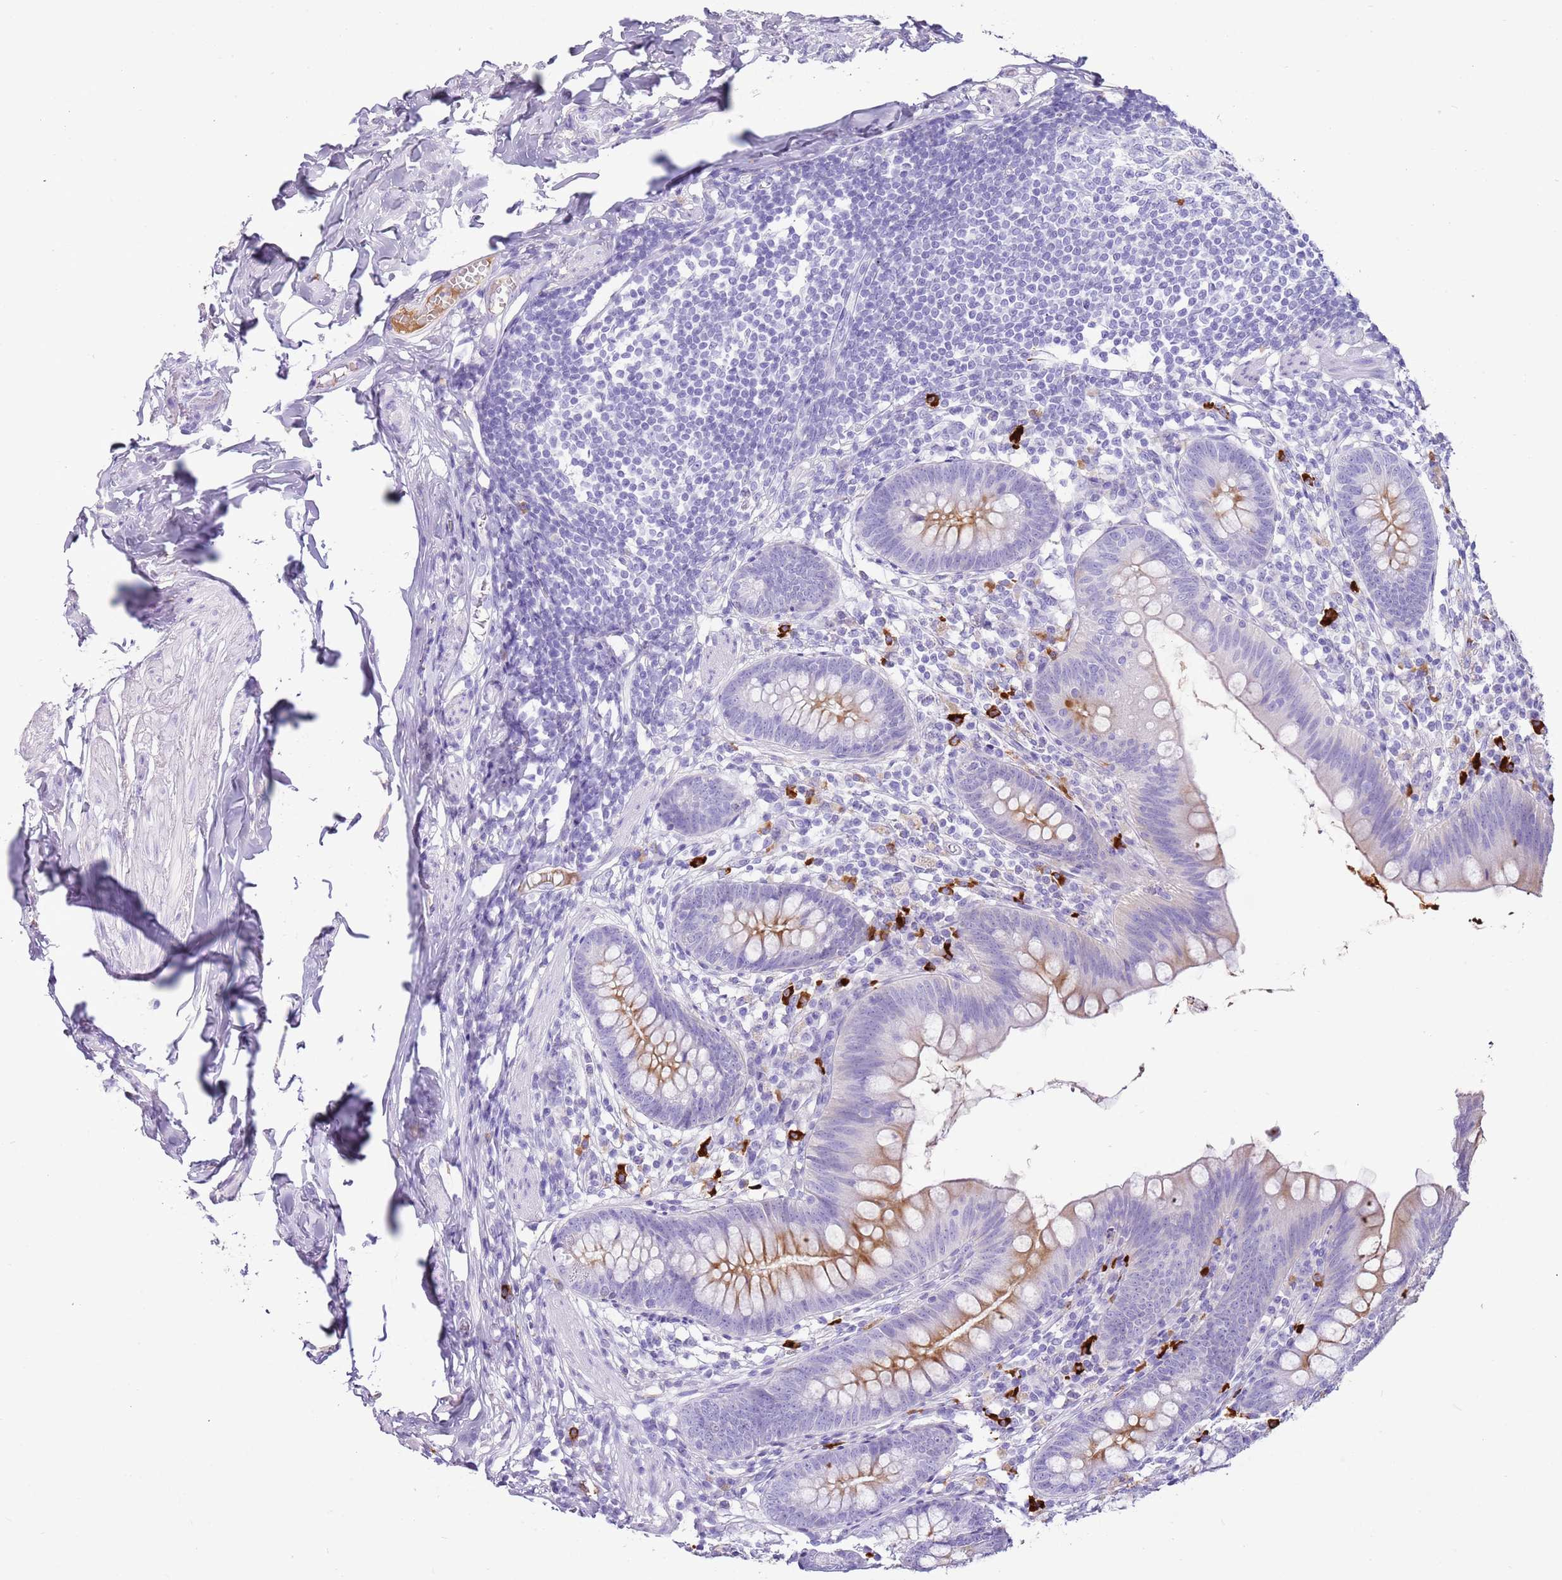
{"staining": {"intensity": "moderate", "quantity": "<25%", "location": "cytoplasmic/membranous"}, "tissue": "appendix", "cell_type": "Glandular cells", "image_type": "normal", "snomed": [{"axis": "morphology", "description": "Normal tissue, NOS"}, {"axis": "topography", "description": "Appendix"}], "caption": "Appendix was stained to show a protein in brown. There is low levels of moderate cytoplasmic/membranous staining in approximately <25% of glandular cells.", "gene": "IGKV3", "patient": {"sex": "female", "age": 62}}